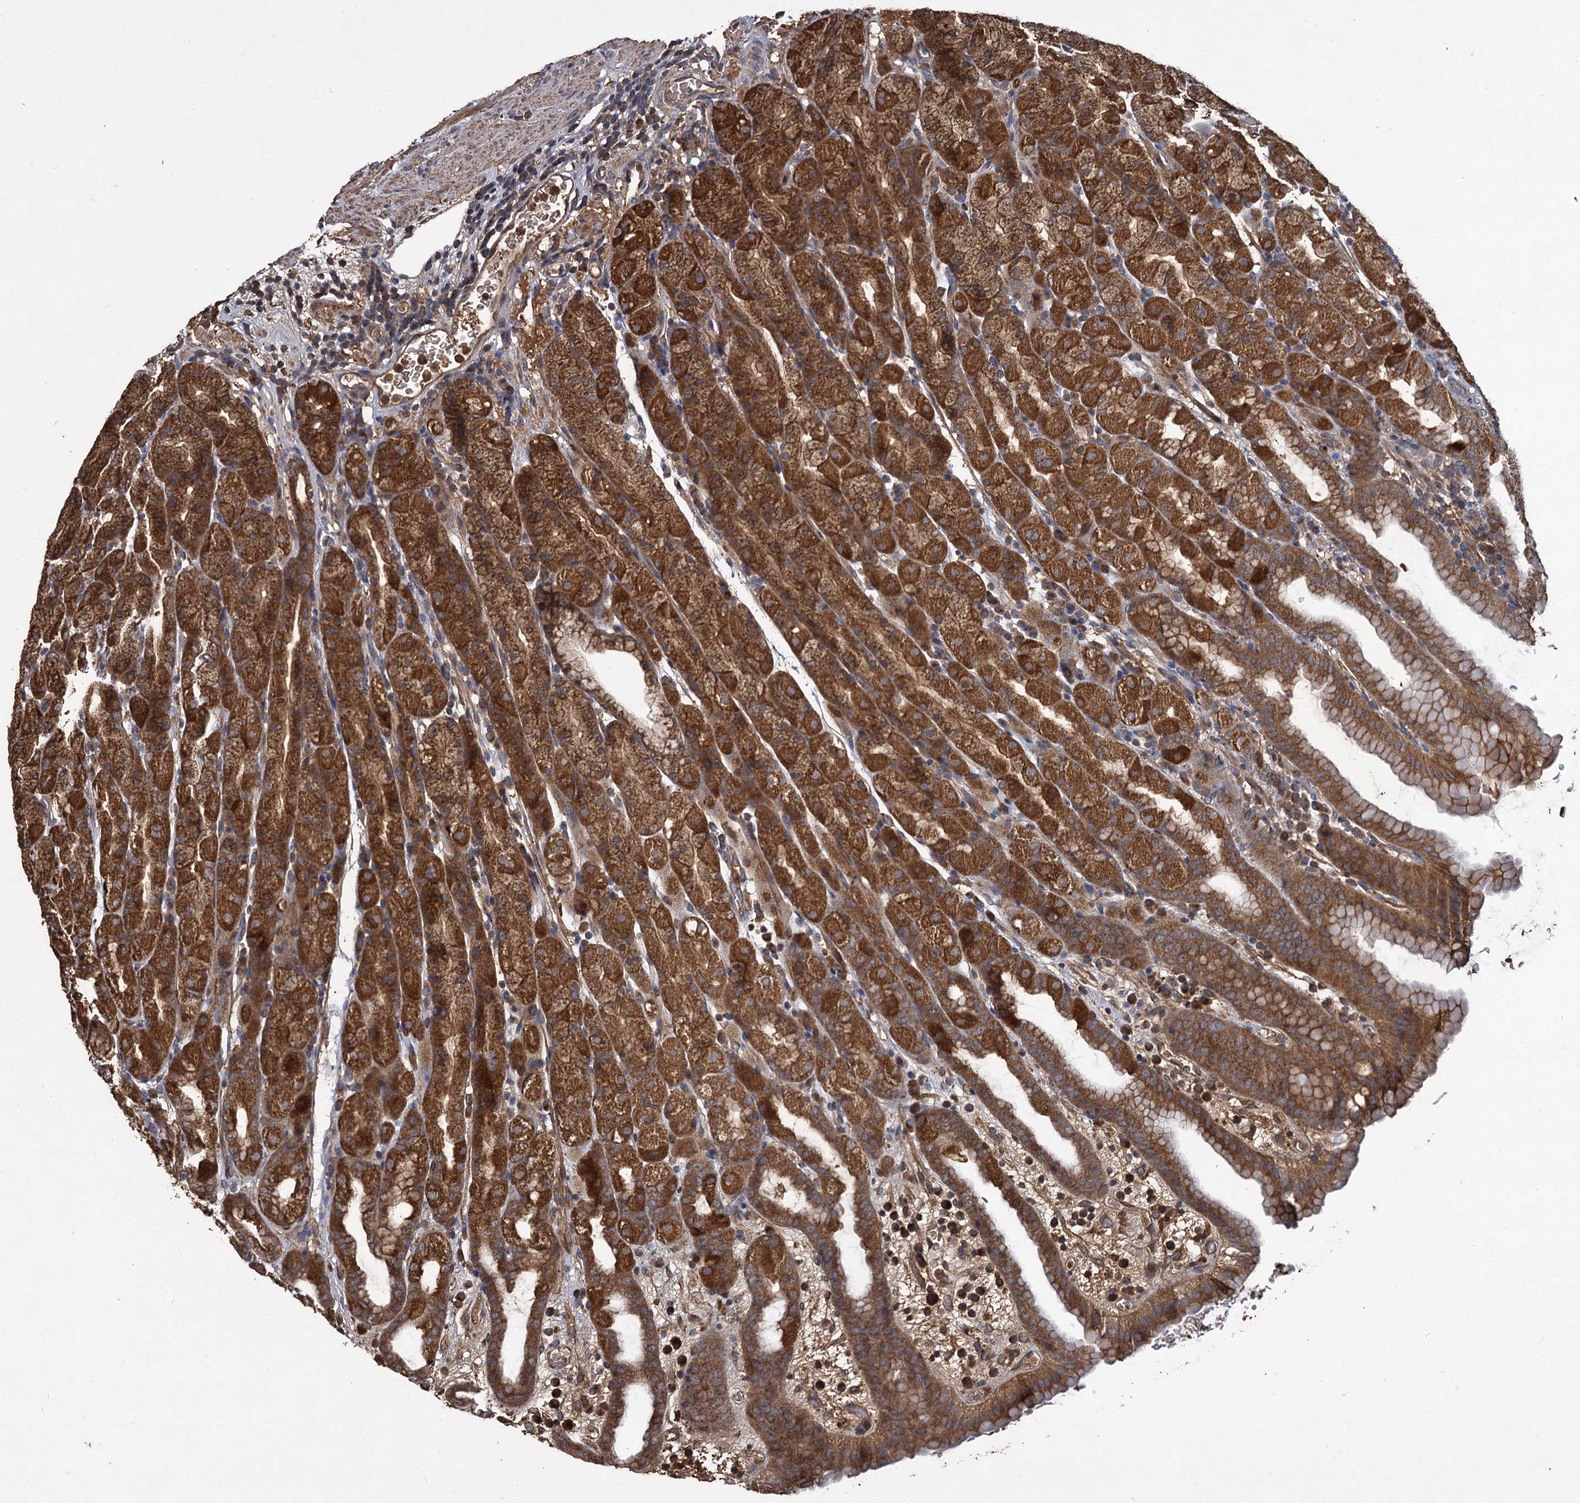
{"staining": {"intensity": "strong", "quantity": ">75%", "location": "cytoplasmic/membranous"}, "tissue": "stomach", "cell_type": "Glandular cells", "image_type": "normal", "snomed": [{"axis": "morphology", "description": "Normal tissue, NOS"}, {"axis": "topography", "description": "Stomach, upper"}], "caption": "High-power microscopy captured an immunohistochemistry histopathology image of unremarkable stomach, revealing strong cytoplasmic/membranous positivity in about >75% of glandular cells. The staining was performed using DAB (3,3'-diaminobenzidine) to visualize the protein expression in brown, while the nuclei were stained in blue with hematoxylin (Magnification: 20x).", "gene": "GCLC", "patient": {"sex": "male", "age": 68}}